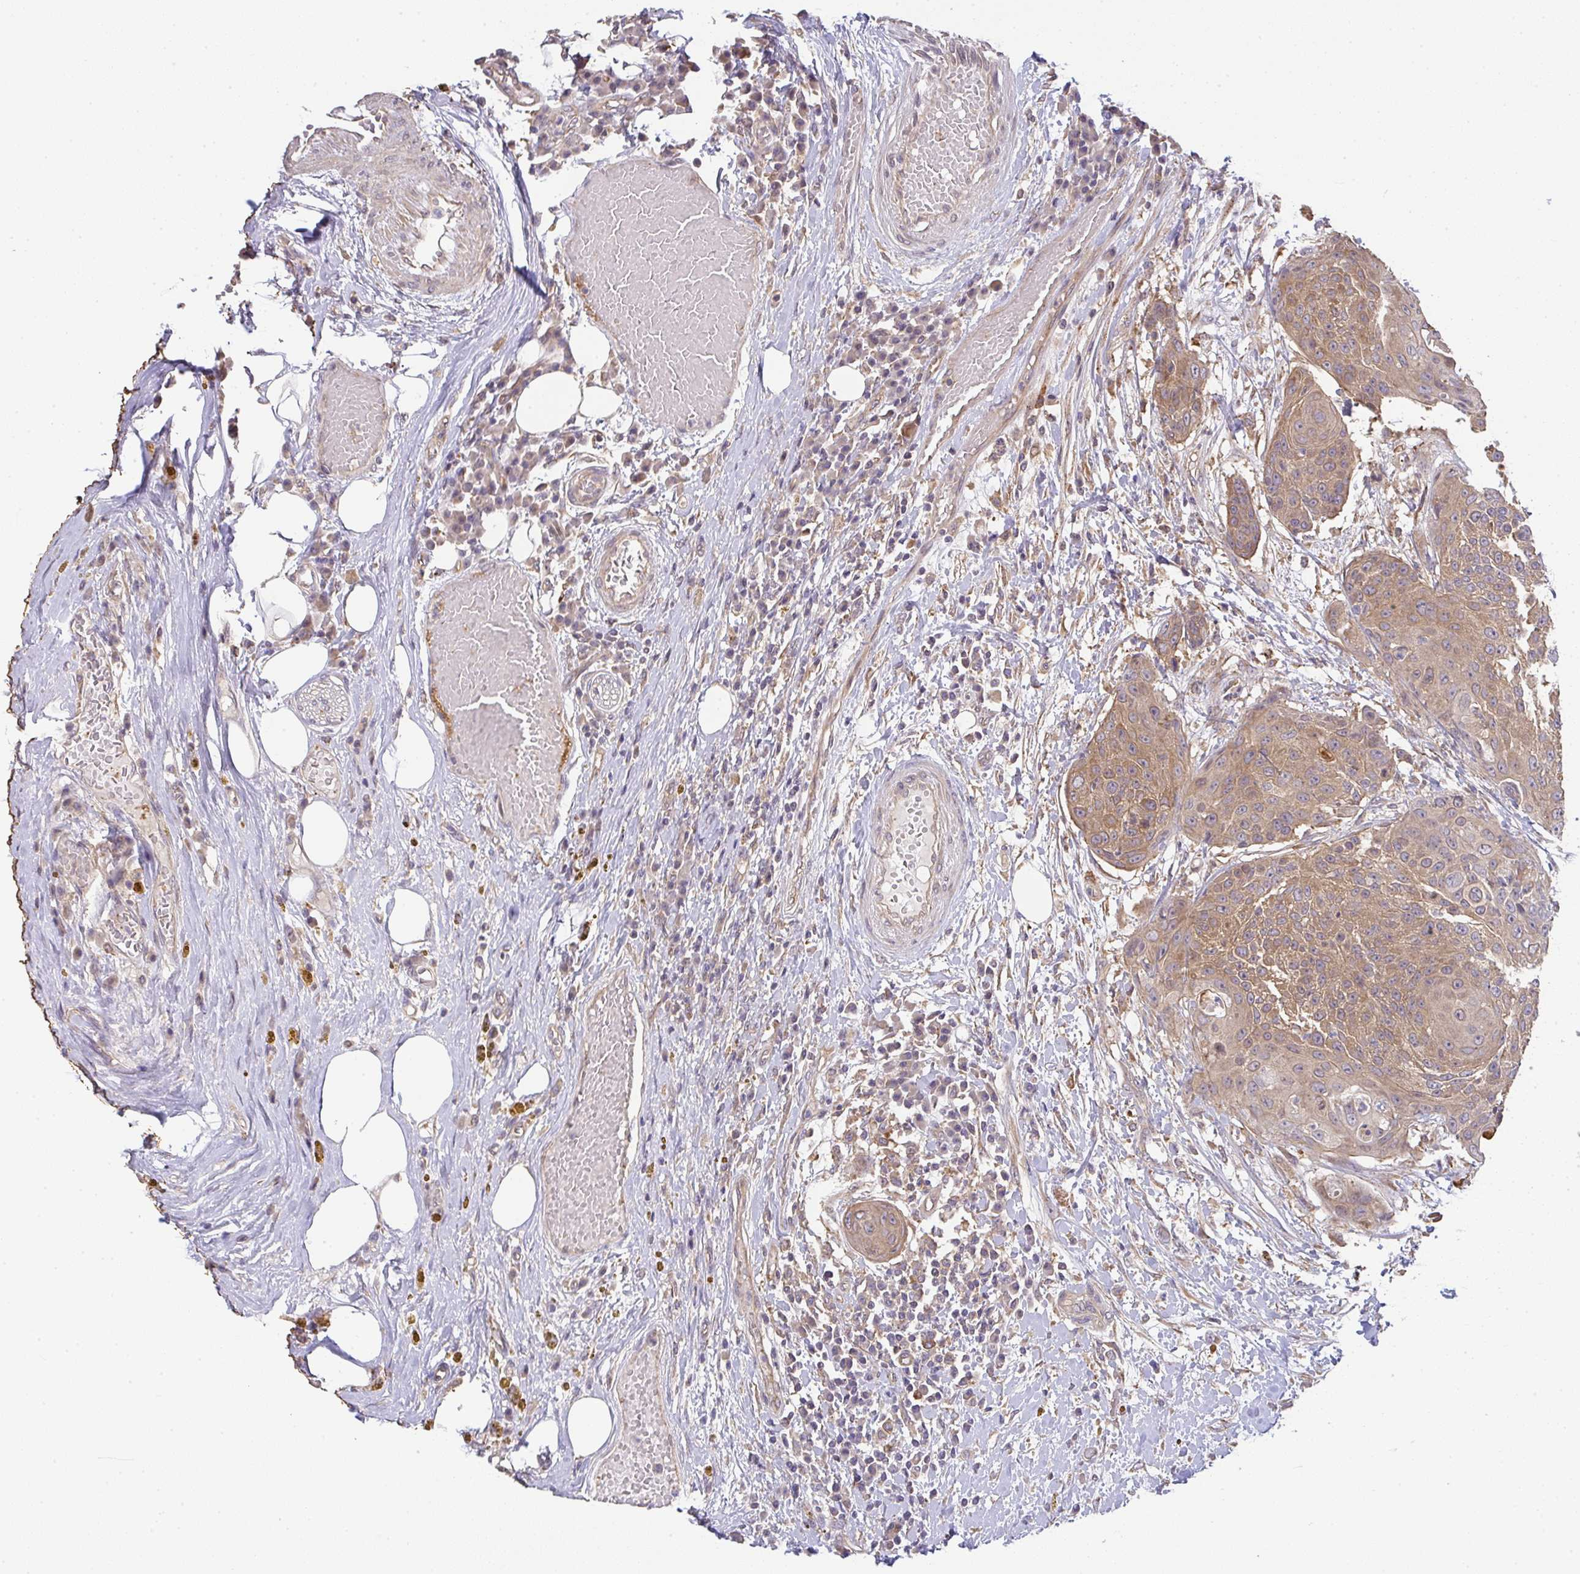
{"staining": {"intensity": "moderate", "quantity": ">75%", "location": "cytoplasmic/membranous"}, "tissue": "urothelial cancer", "cell_type": "Tumor cells", "image_type": "cancer", "snomed": [{"axis": "morphology", "description": "Urothelial carcinoma, High grade"}, {"axis": "topography", "description": "Urinary bladder"}], "caption": "High-grade urothelial carcinoma stained with a brown dye demonstrates moderate cytoplasmic/membranous positive positivity in approximately >75% of tumor cells.", "gene": "EEF1AKMT1", "patient": {"sex": "female", "age": 63}}